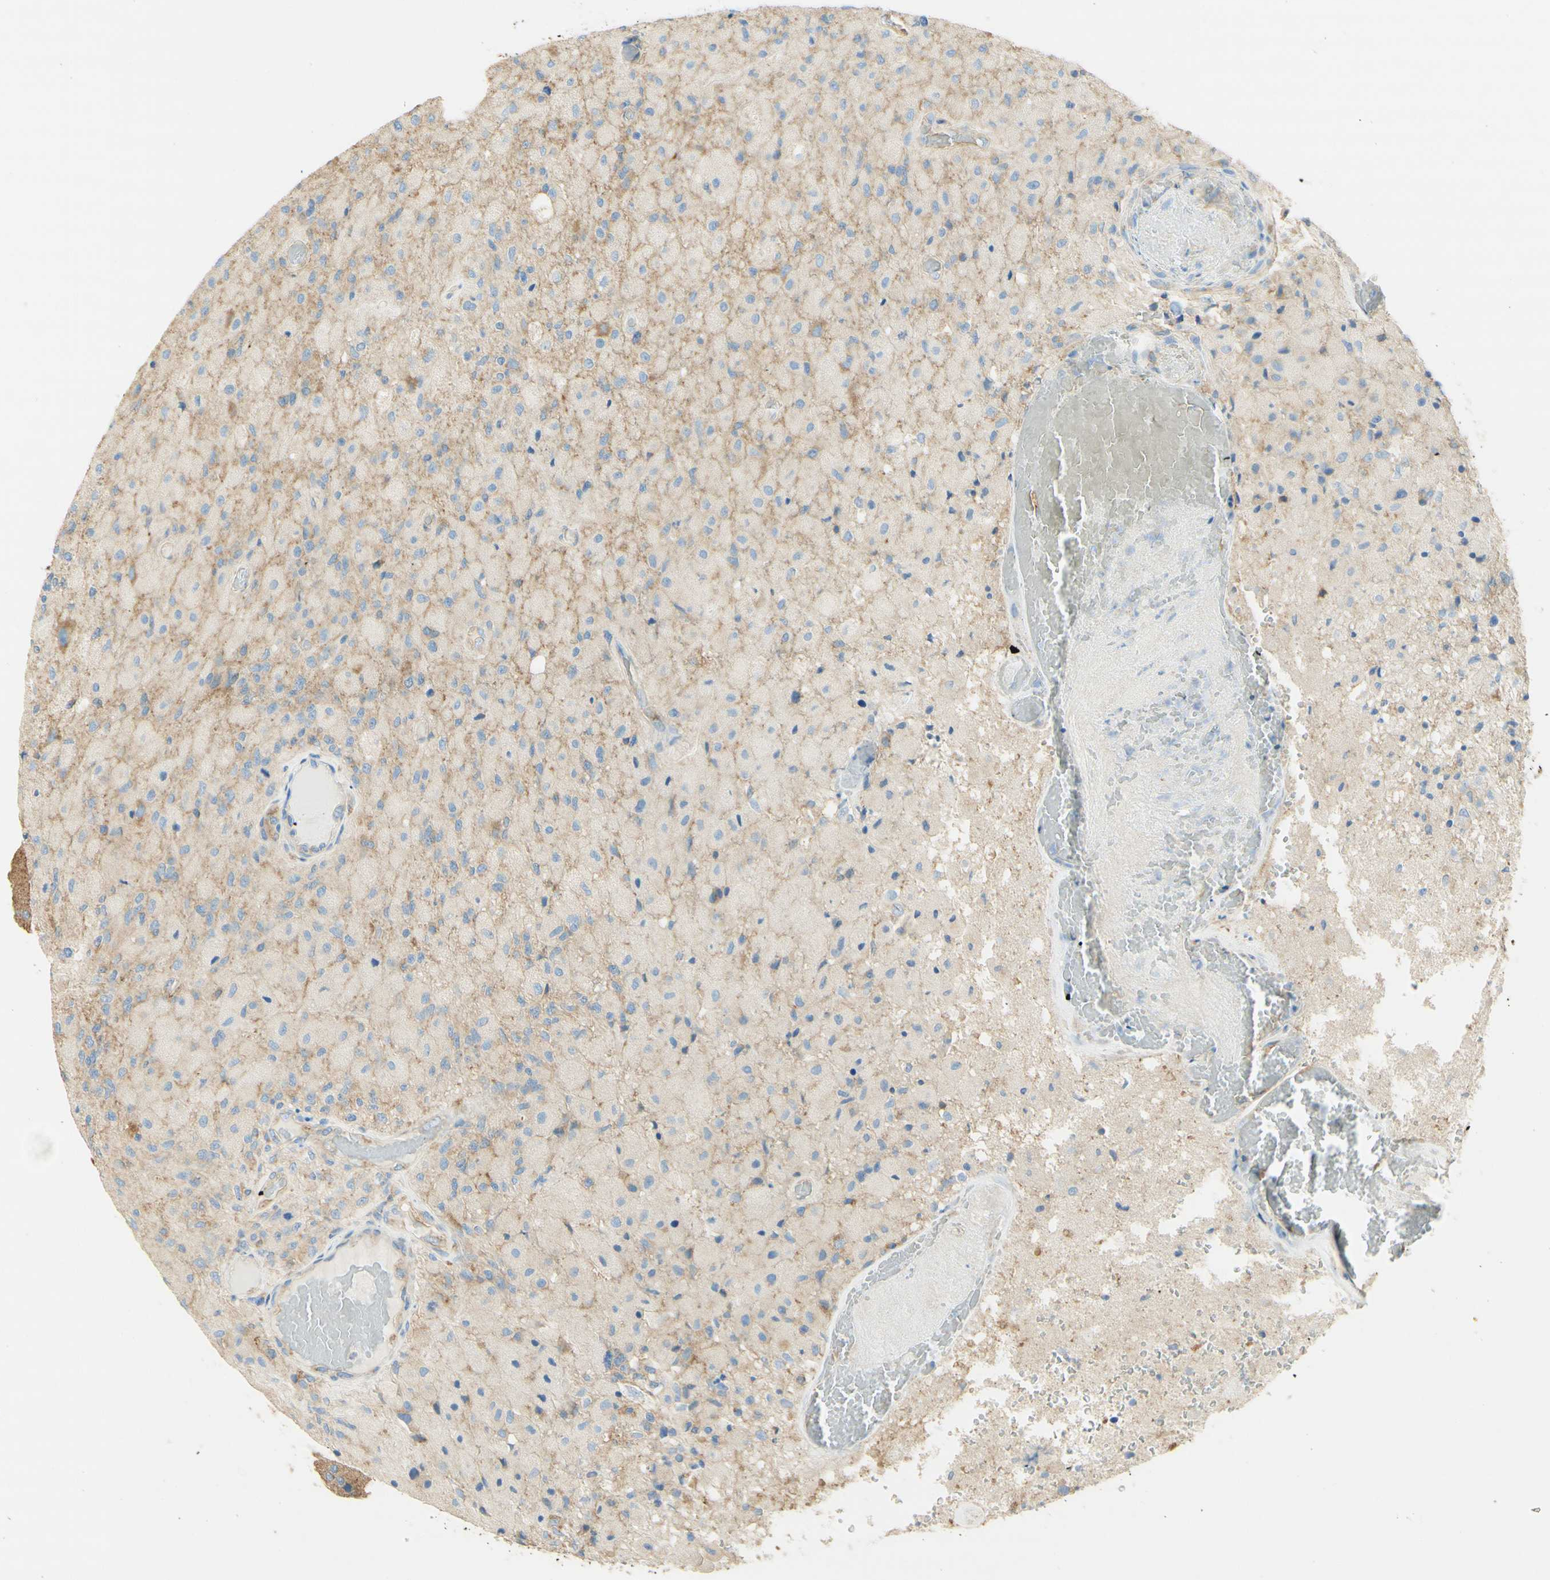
{"staining": {"intensity": "negative", "quantity": "none", "location": "none"}, "tissue": "glioma", "cell_type": "Tumor cells", "image_type": "cancer", "snomed": [{"axis": "morphology", "description": "Normal tissue, NOS"}, {"axis": "morphology", "description": "Glioma, malignant, High grade"}, {"axis": "topography", "description": "Cerebral cortex"}], "caption": "This is an IHC micrograph of glioma. There is no expression in tumor cells.", "gene": "CLTC", "patient": {"sex": "male", "age": 77}}